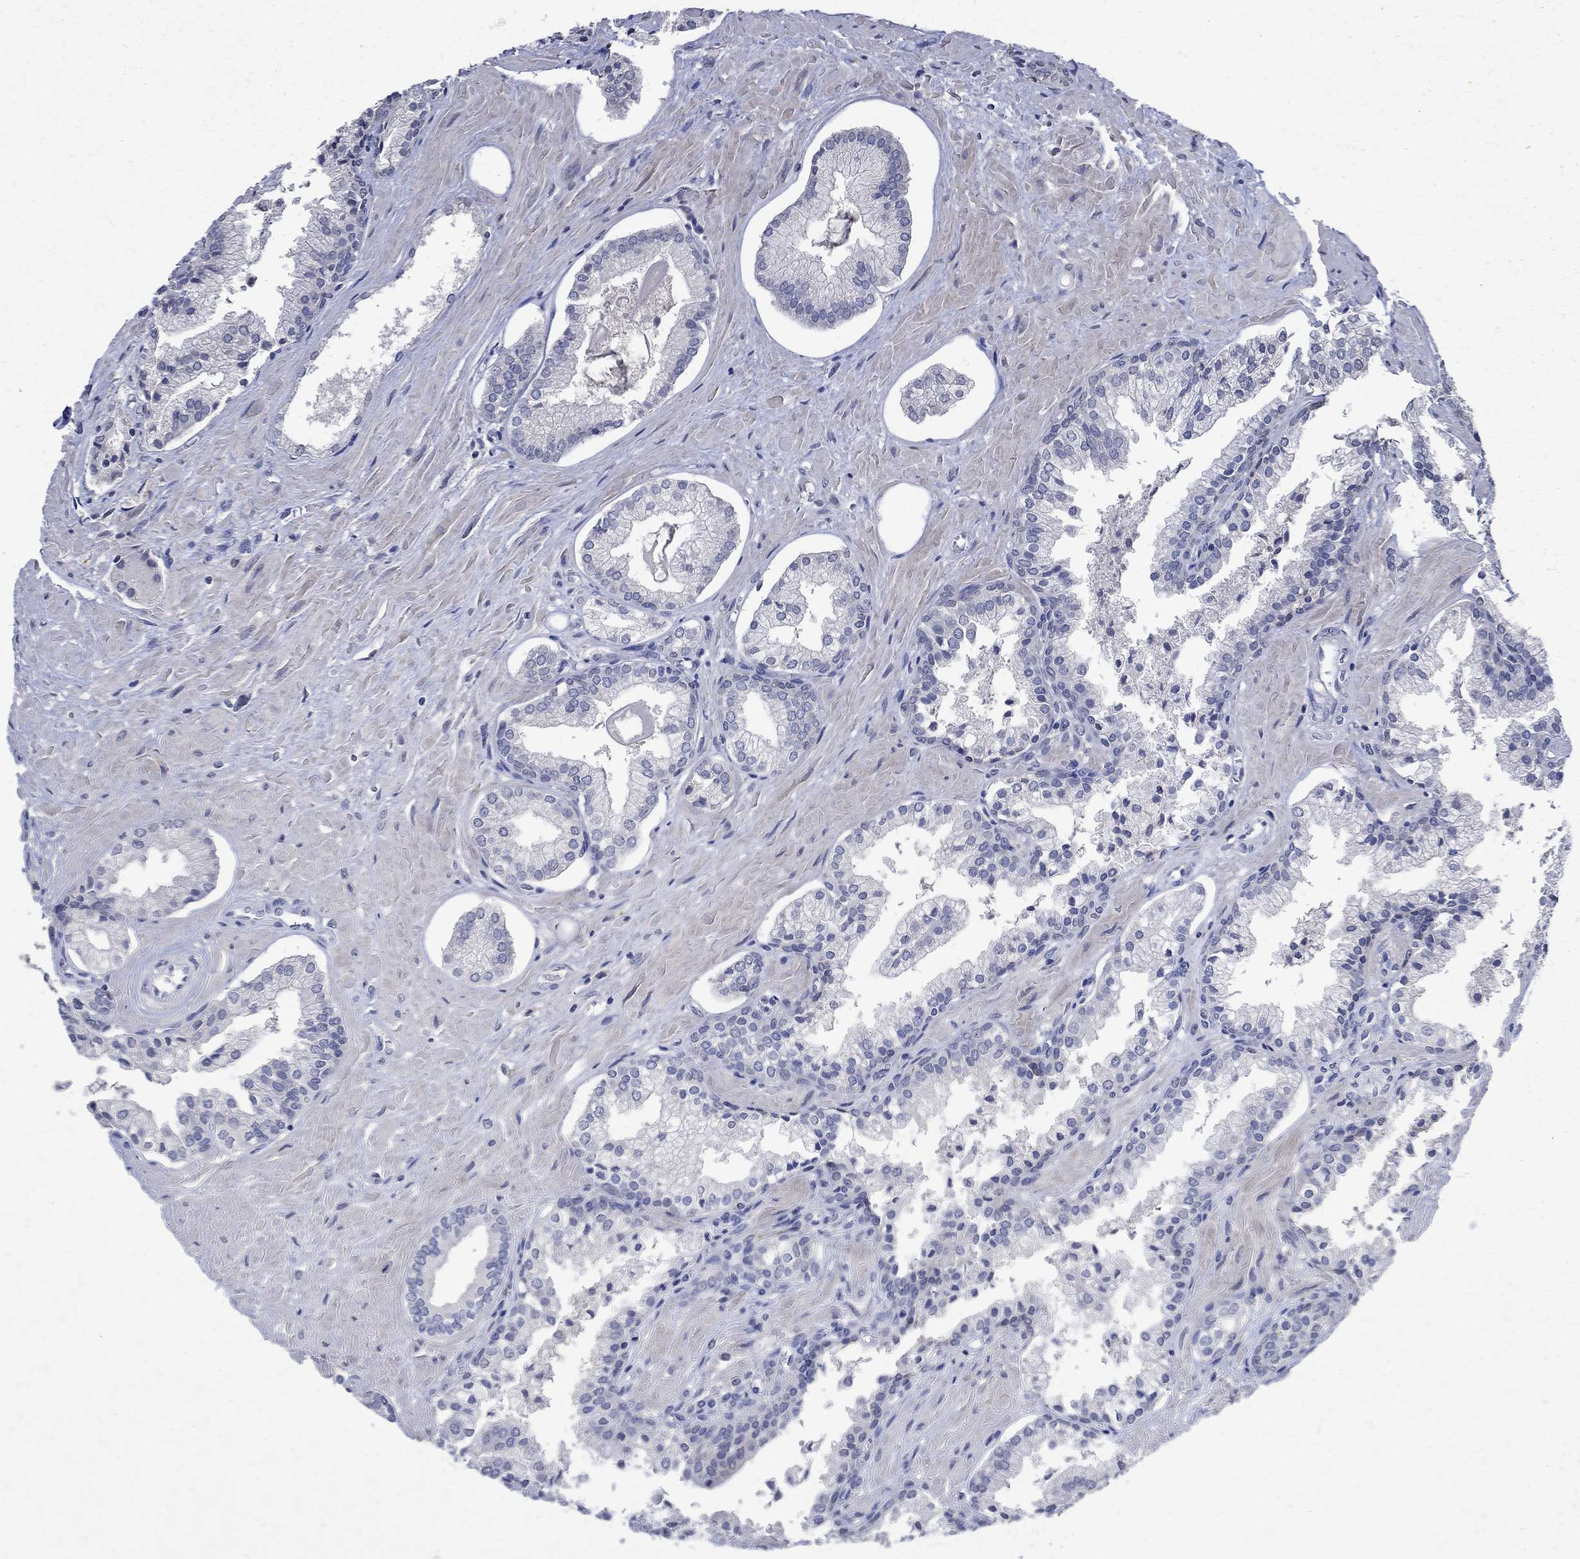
{"staining": {"intensity": "negative", "quantity": "none", "location": "none"}, "tissue": "prostate cancer", "cell_type": "Tumor cells", "image_type": "cancer", "snomed": [{"axis": "morphology", "description": "Adenocarcinoma, NOS"}, {"axis": "topography", "description": "Prostate and seminal vesicle, NOS"}, {"axis": "topography", "description": "Prostate"}], "caption": "Tumor cells show no significant positivity in prostate adenocarcinoma. The staining was performed using DAB (3,3'-diaminobenzidine) to visualize the protein expression in brown, while the nuclei were stained in blue with hematoxylin (Magnification: 20x).", "gene": "TMEM169", "patient": {"sex": "male", "age": 44}}